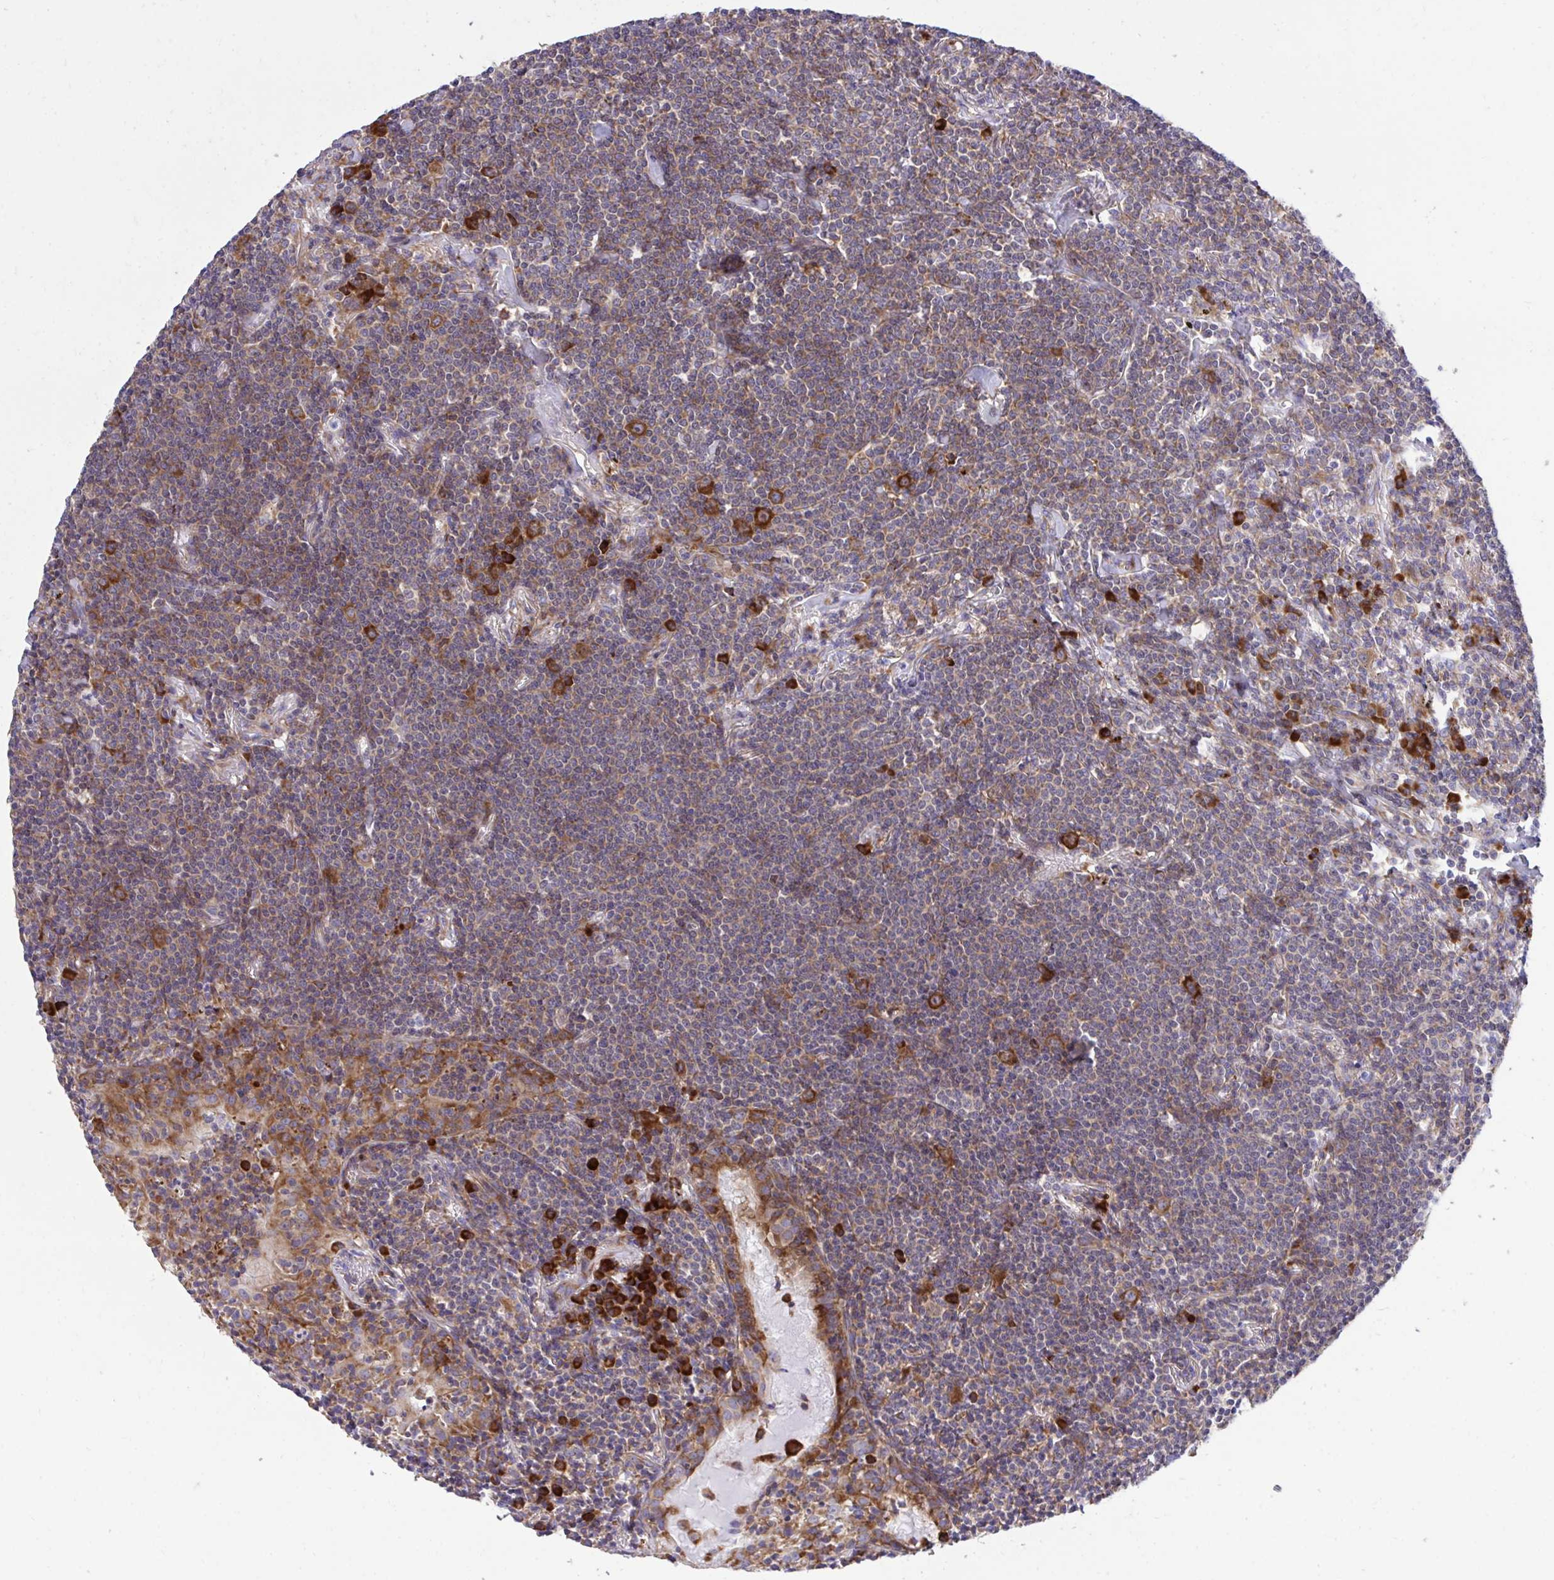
{"staining": {"intensity": "weak", "quantity": ">75%", "location": "cytoplasmic/membranous"}, "tissue": "lymphoma", "cell_type": "Tumor cells", "image_type": "cancer", "snomed": [{"axis": "morphology", "description": "Malignant lymphoma, non-Hodgkin's type, Low grade"}, {"axis": "topography", "description": "Lung"}], "caption": "Lymphoma stained for a protein demonstrates weak cytoplasmic/membranous positivity in tumor cells.", "gene": "RPS15", "patient": {"sex": "female", "age": 71}}